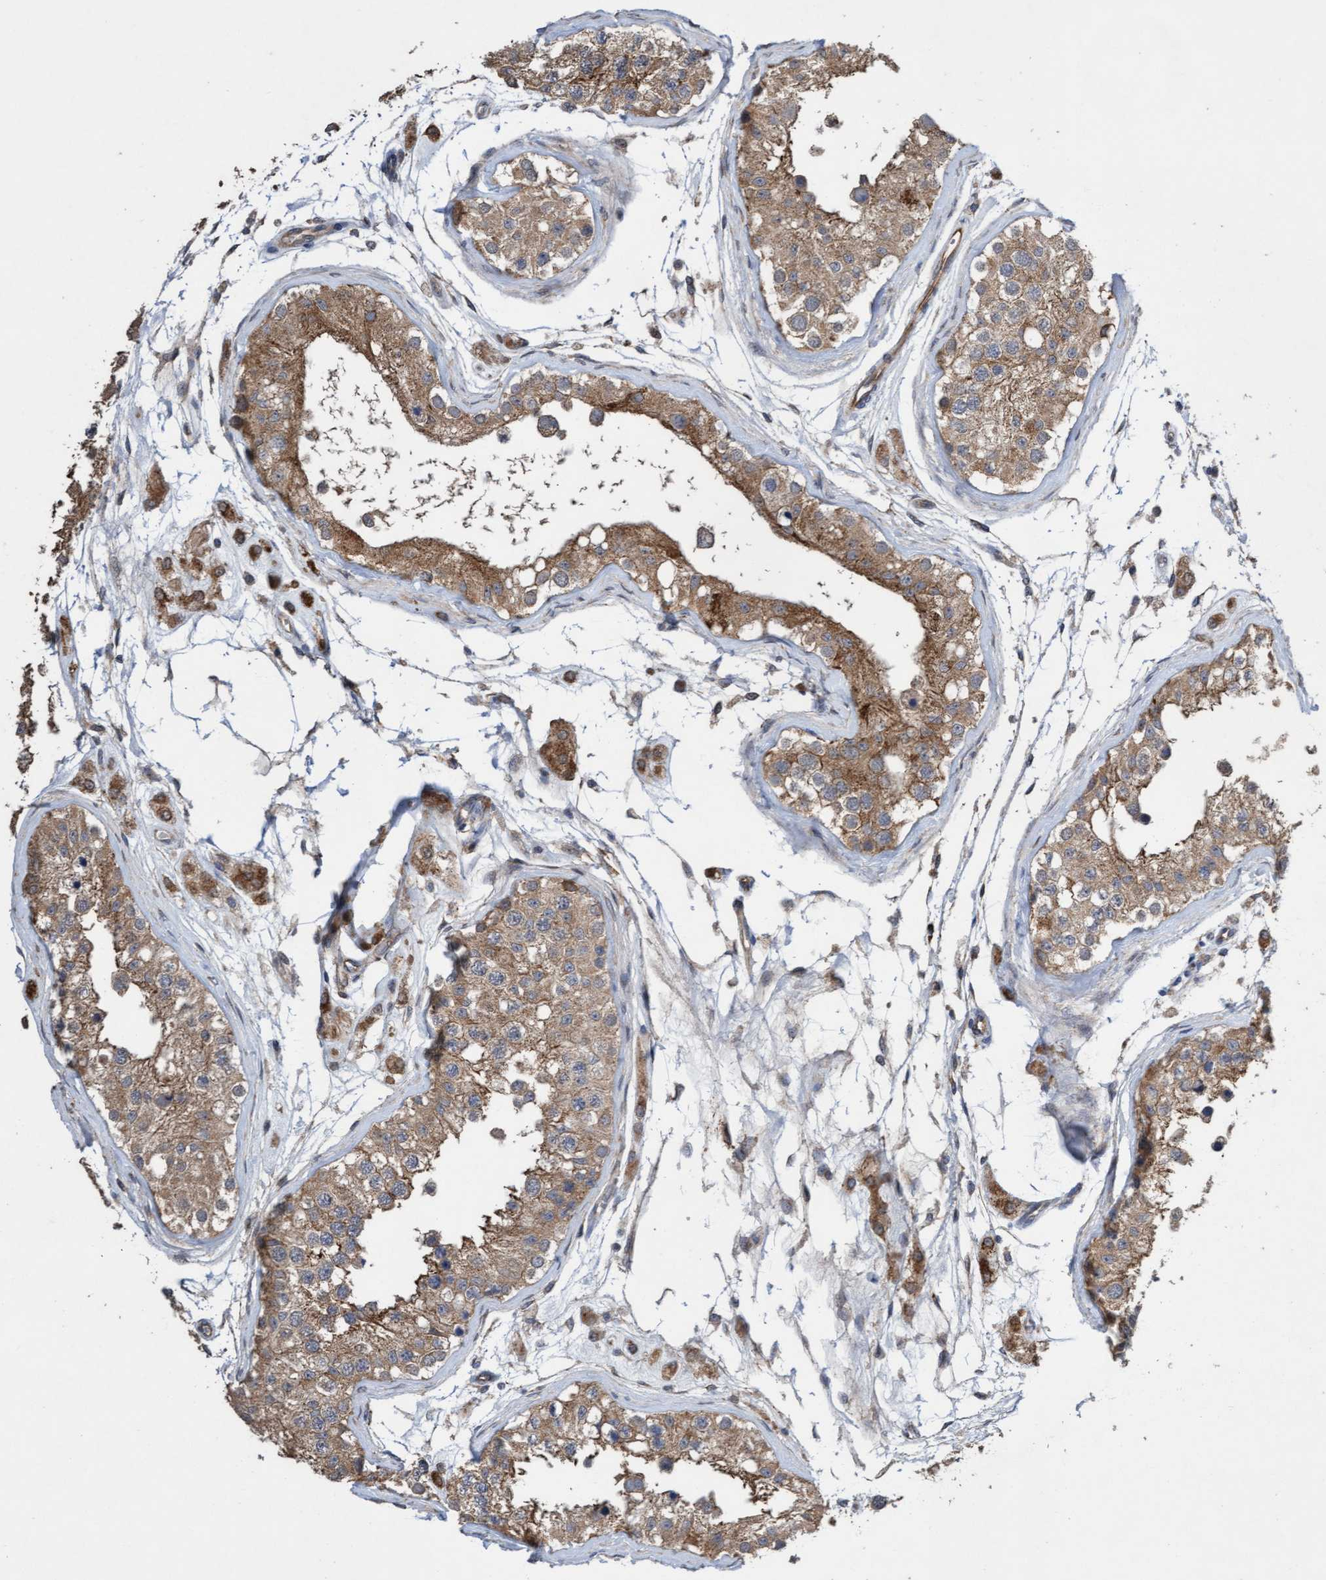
{"staining": {"intensity": "moderate", "quantity": ">75%", "location": "cytoplasmic/membranous"}, "tissue": "testis", "cell_type": "Cells in seminiferous ducts", "image_type": "normal", "snomed": [{"axis": "morphology", "description": "Normal tissue, NOS"}, {"axis": "morphology", "description": "Adenocarcinoma, metastatic, NOS"}, {"axis": "topography", "description": "Testis"}], "caption": "Testis stained with DAB immunohistochemistry (IHC) displays medium levels of moderate cytoplasmic/membranous staining in about >75% of cells in seminiferous ducts.", "gene": "ITFG1", "patient": {"sex": "male", "age": 26}}